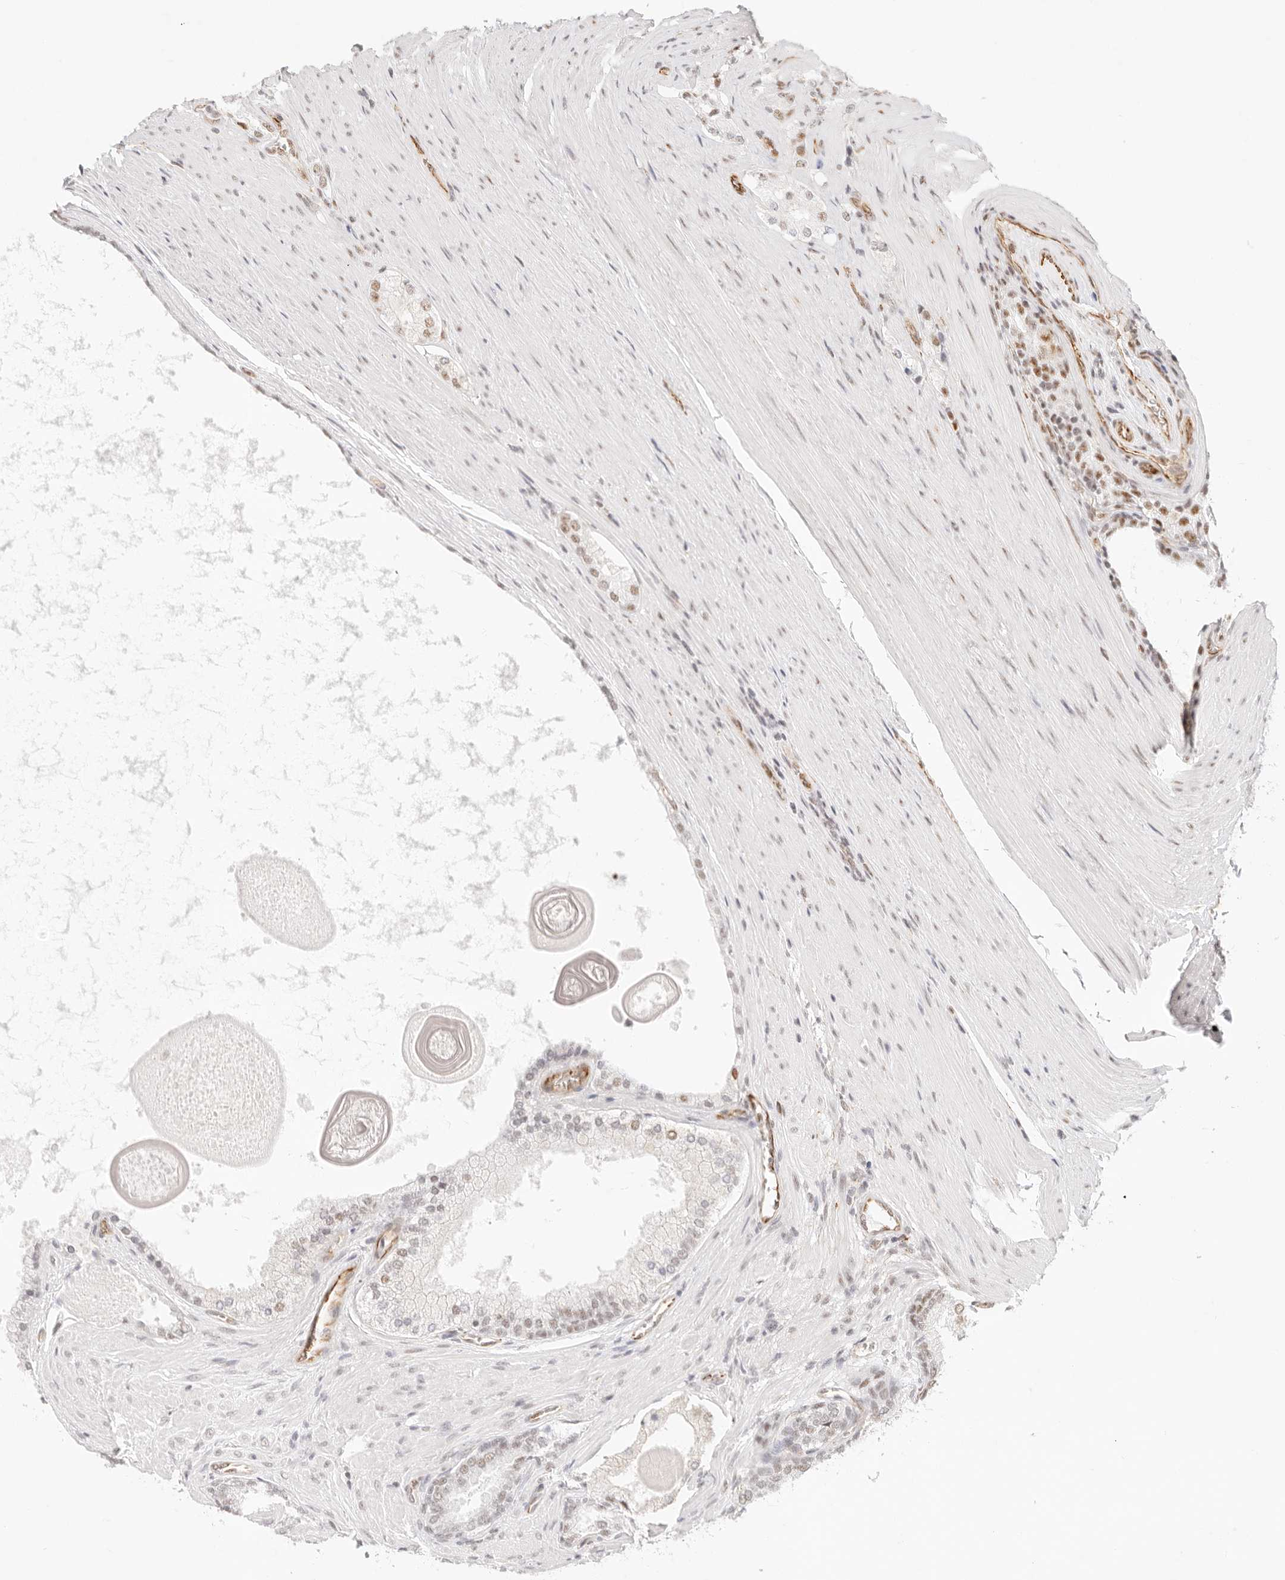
{"staining": {"intensity": "weak", "quantity": "25%-75%", "location": "nuclear"}, "tissue": "prostate cancer", "cell_type": "Tumor cells", "image_type": "cancer", "snomed": [{"axis": "morphology", "description": "Adenocarcinoma, High grade"}, {"axis": "topography", "description": "Prostate"}], "caption": "An immunohistochemistry (IHC) photomicrograph of neoplastic tissue is shown. Protein staining in brown labels weak nuclear positivity in prostate cancer within tumor cells. (Stains: DAB in brown, nuclei in blue, Microscopy: brightfield microscopy at high magnification).", "gene": "ZC3H11A", "patient": {"sex": "male", "age": 60}}